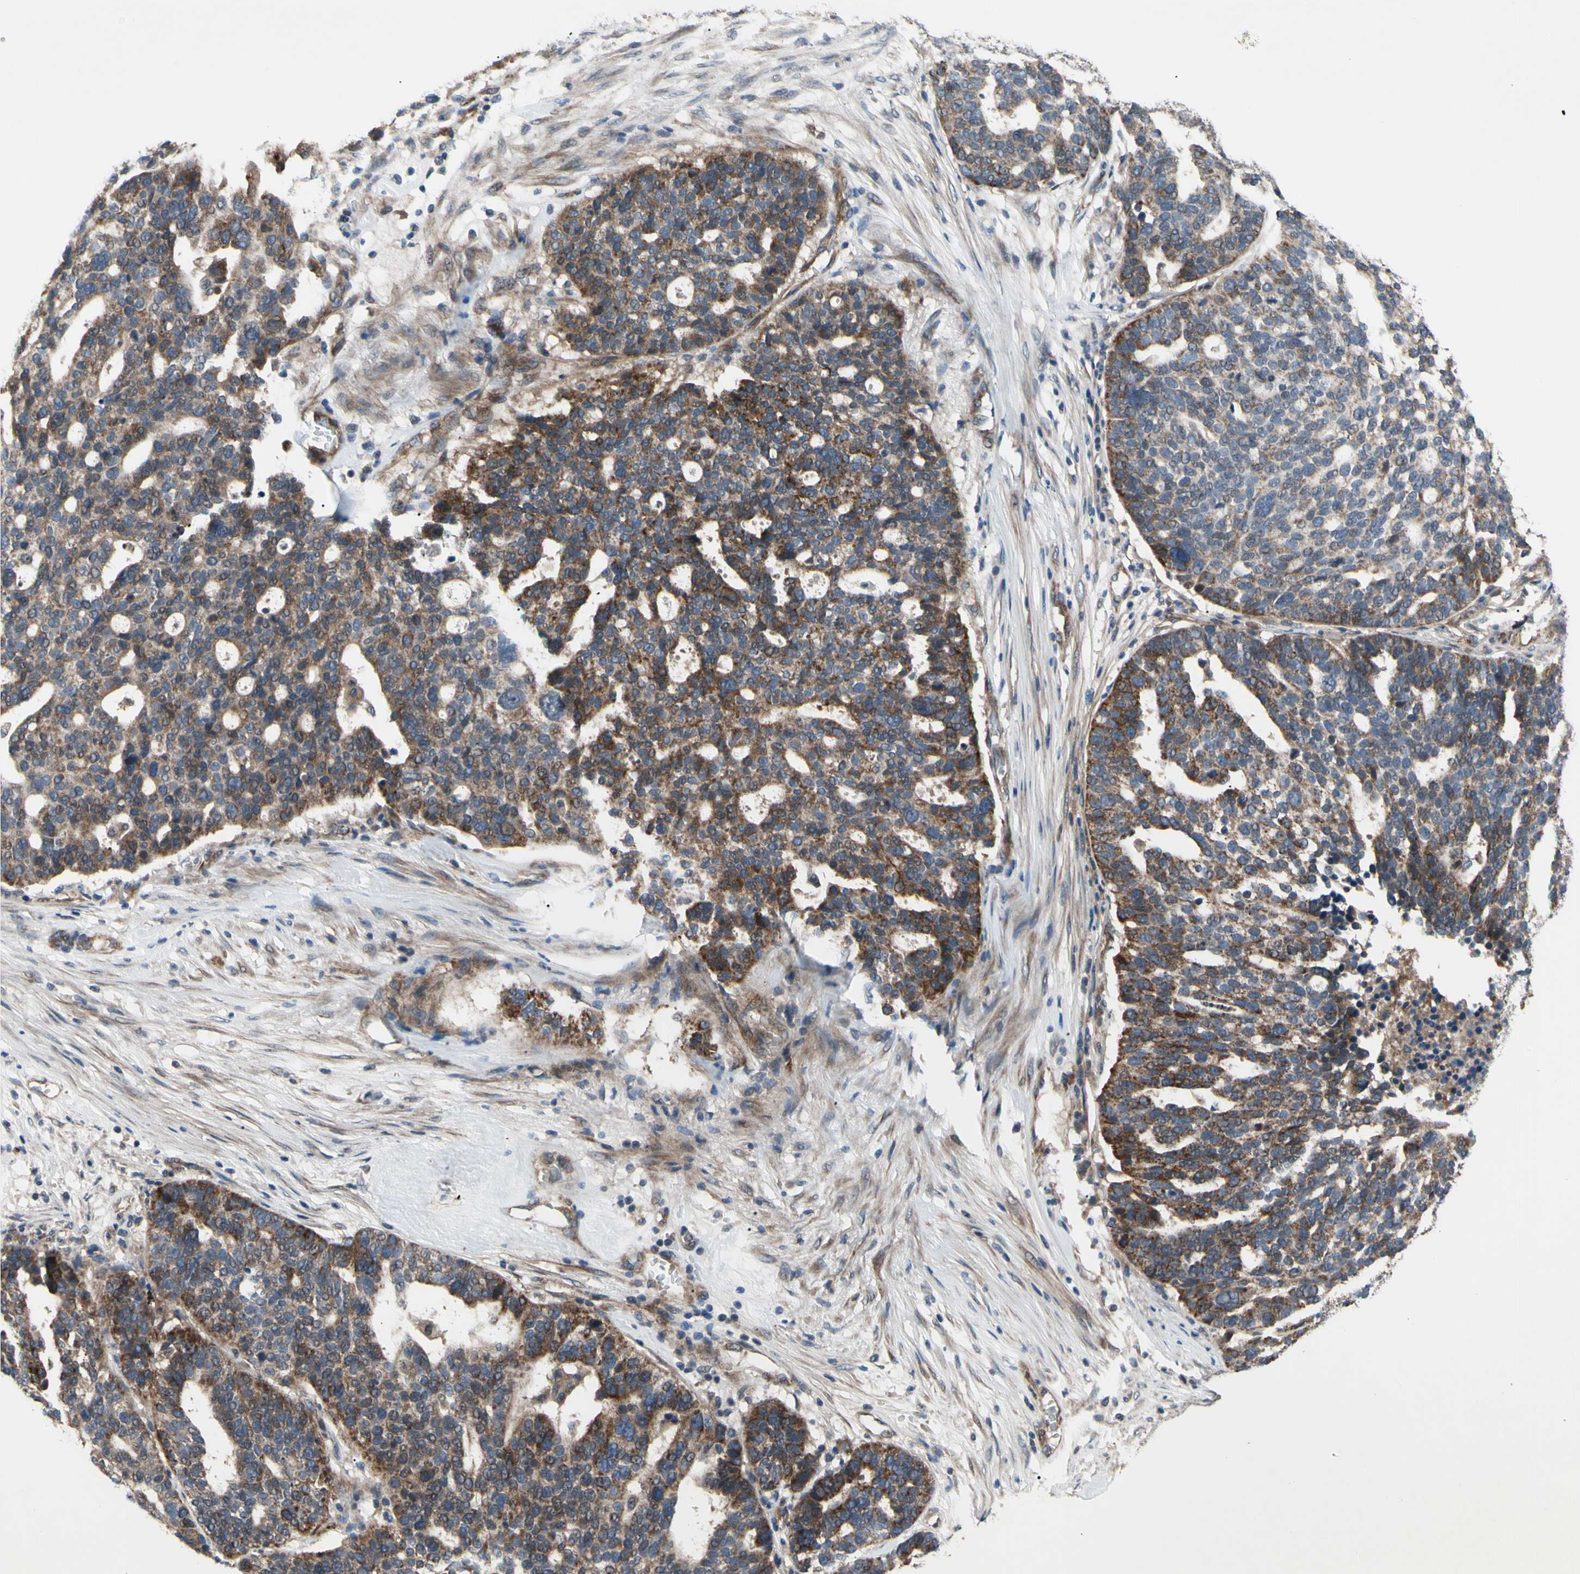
{"staining": {"intensity": "strong", "quantity": "25%-75%", "location": "cytoplasmic/membranous"}, "tissue": "ovarian cancer", "cell_type": "Tumor cells", "image_type": "cancer", "snomed": [{"axis": "morphology", "description": "Cystadenocarcinoma, serous, NOS"}, {"axis": "topography", "description": "Ovary"}], "caption": "IHC image of human ovarian cancer (serous cystadenocarcinoma) stained for a protein (brown), which shows high levels of strong cytoplasmic/membranous staining in about 25%-75% of tumor cells.", "gene": "SVIL", "patient": {"sex": "female", "age": 59}}